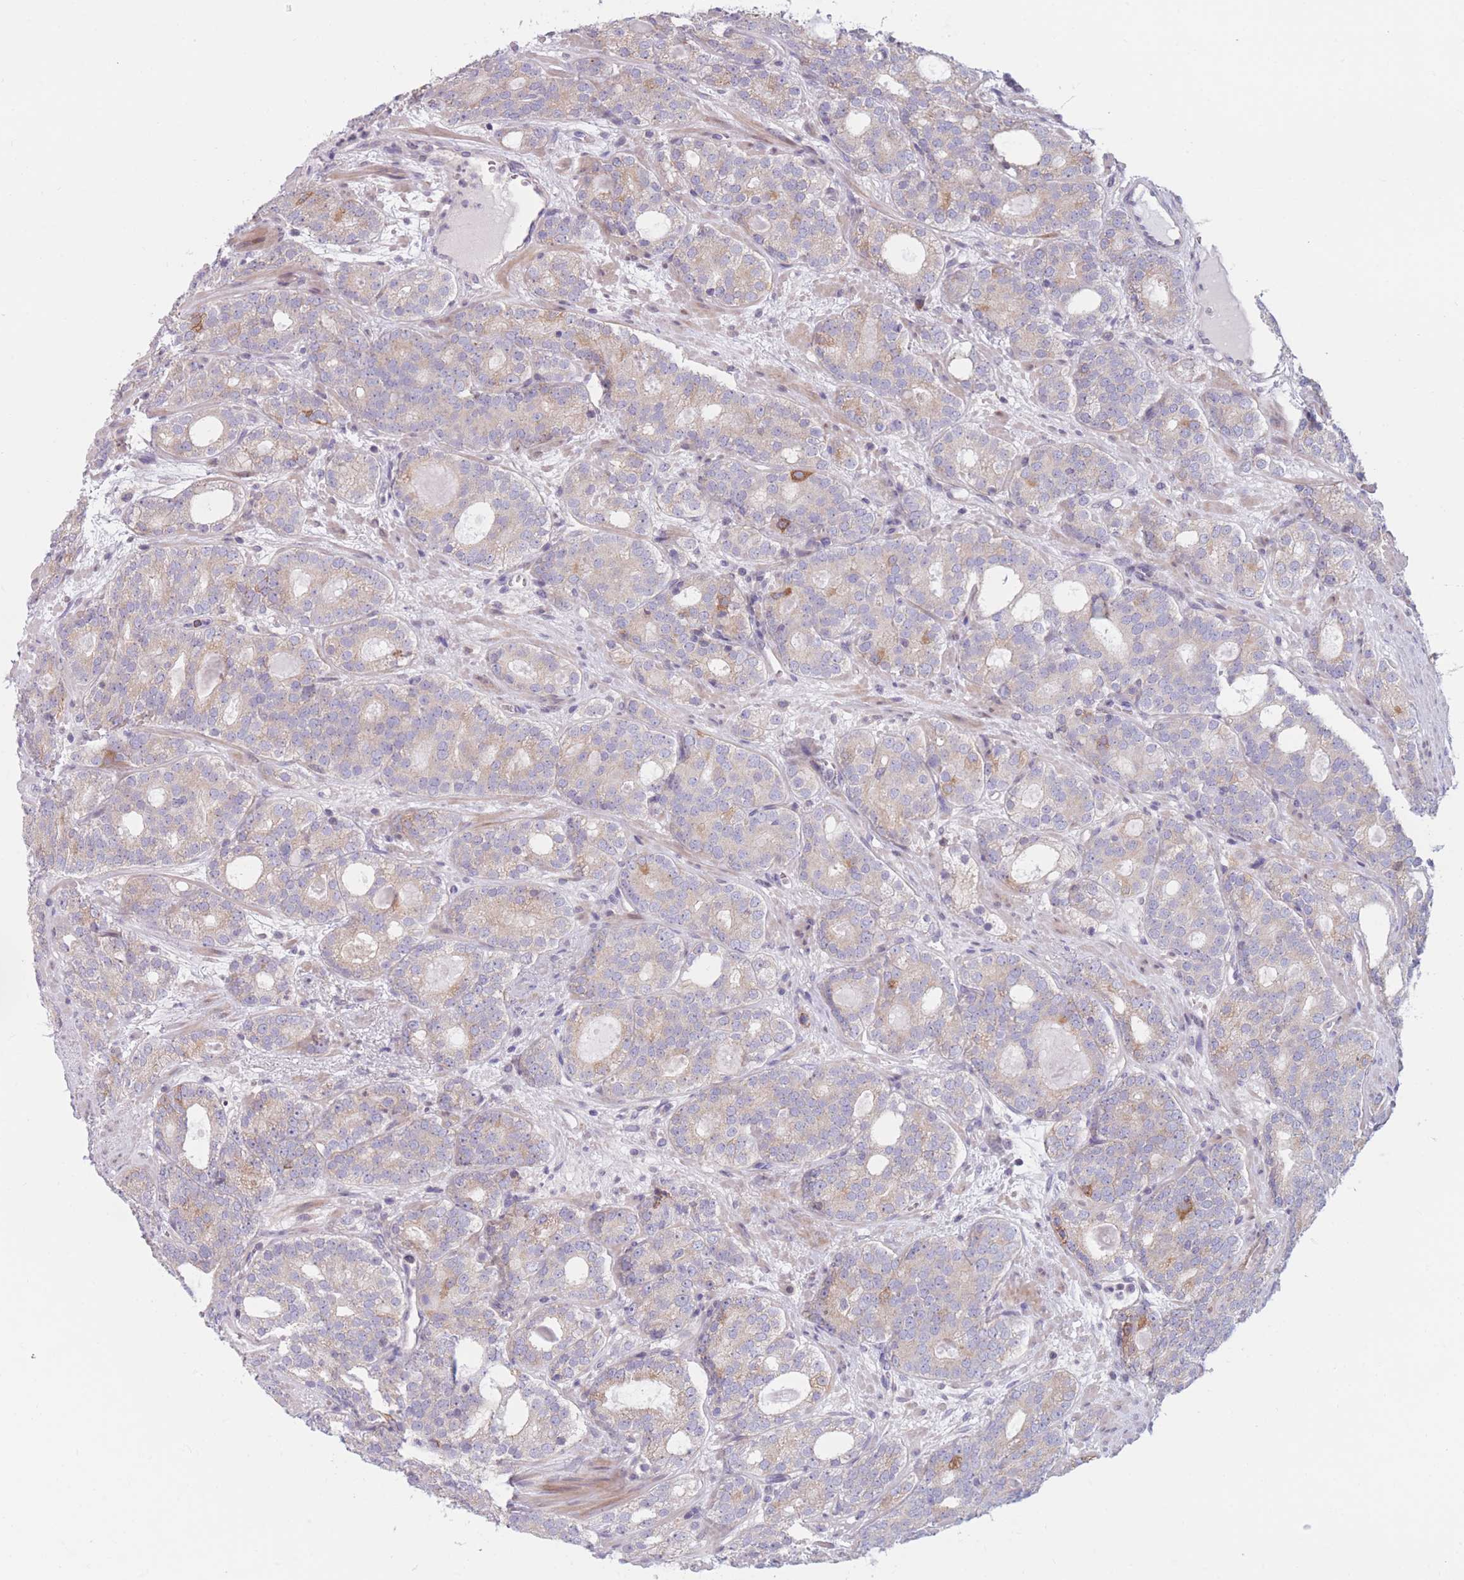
{"staining": {"intensity": "weak", "quantity": "<25%", "location": "cytoplasmic/membranous"}, "tissue": "prostate cancer", "cell_type": "Tumor cells", "image_type": "cancer", "snomed": [{"axis": "morphology", "description": "Adenocarcinoma, High grade"}, {"axis": "topography", "description": "Prostate"}], "caption": "This is an IHC photomicrograph of prostate cancer. There is no staining in tumor cells.", "gene": "PDE4A", "patient": {"sex": "male", "age": 64}}